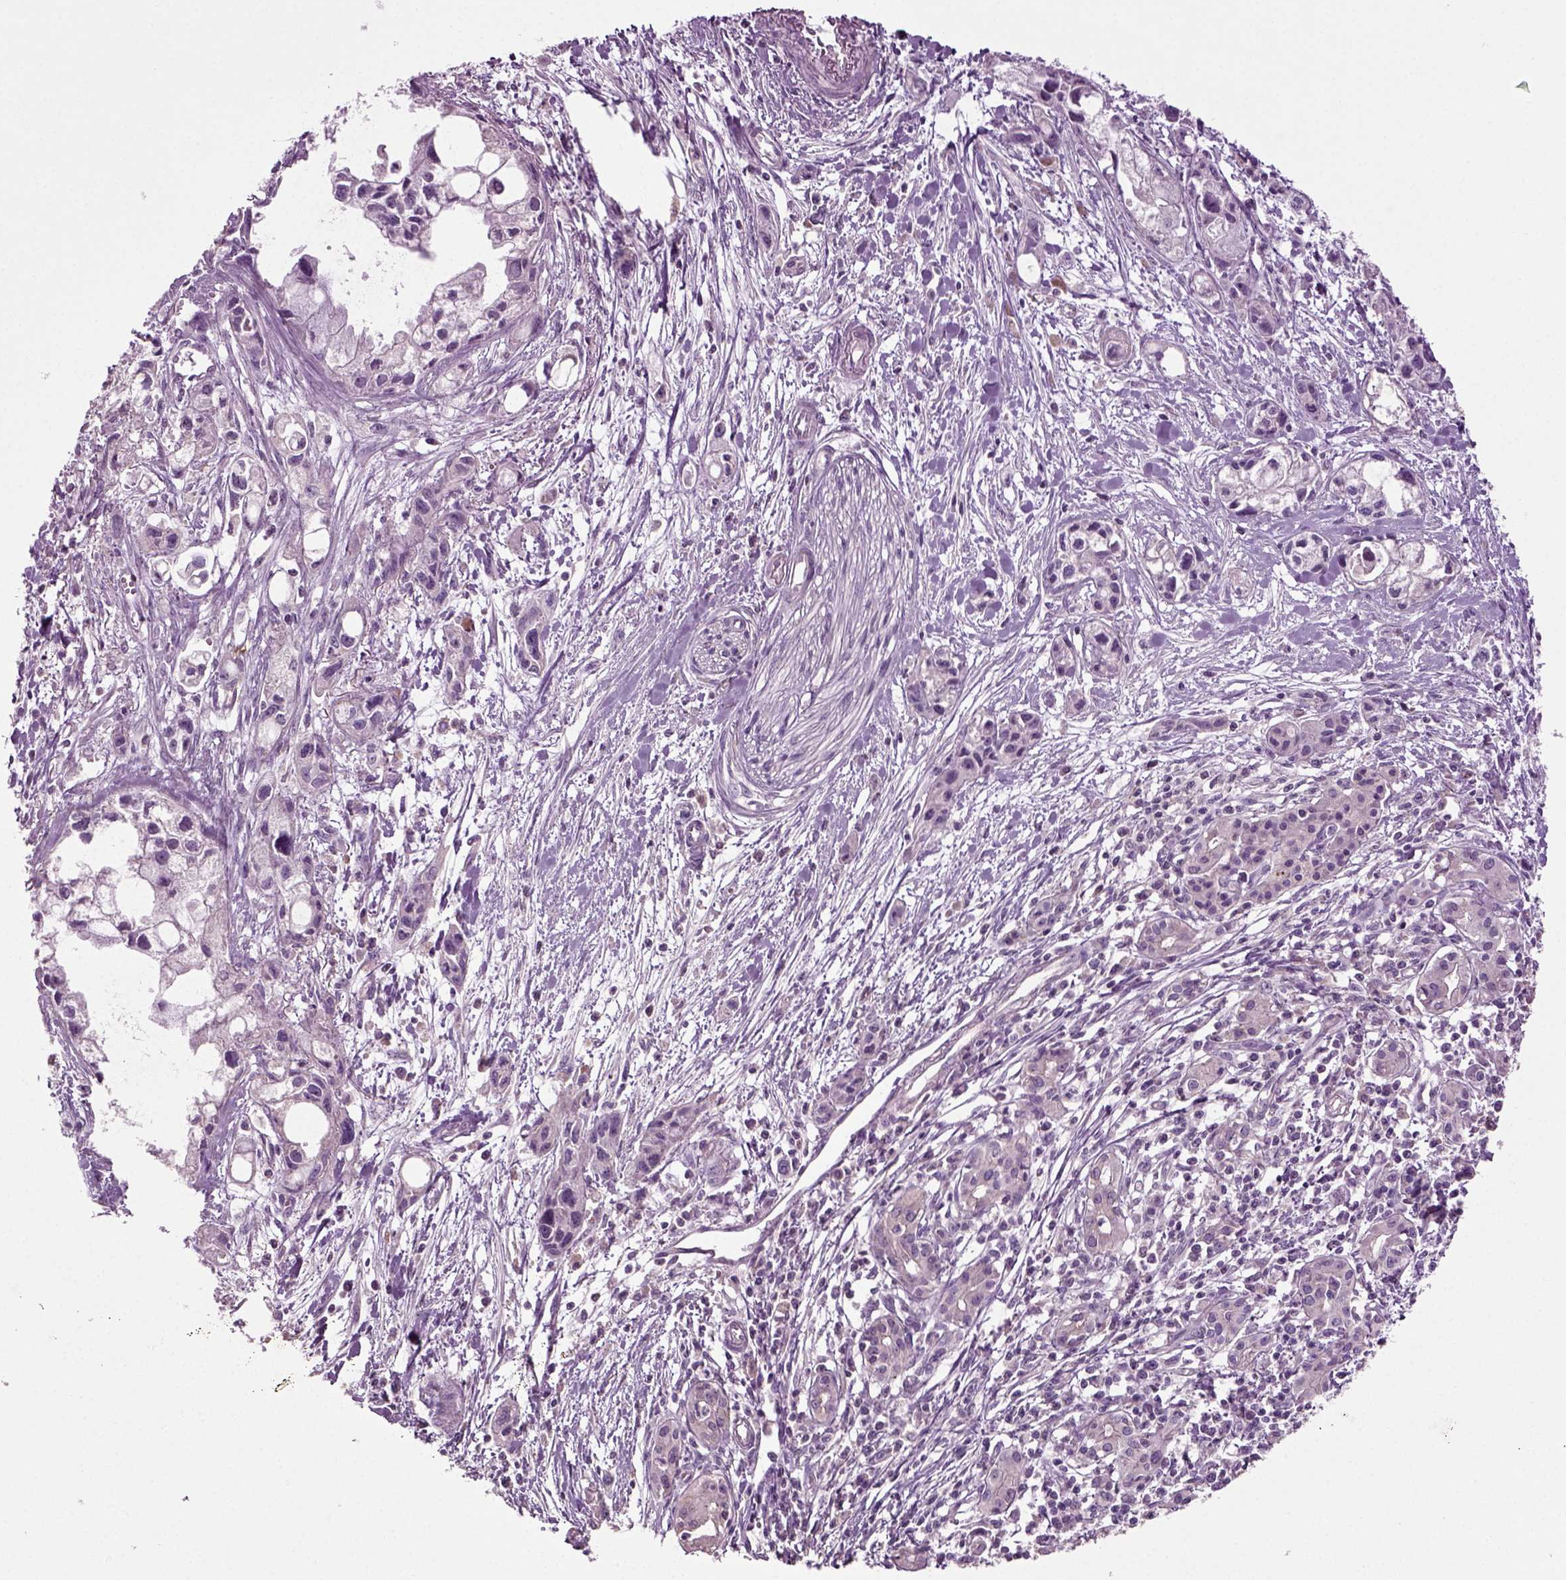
{"staining": {"intensity": "negative", "quantity": "none", "location": "none"}, "tissue": "pancreatic cancer", "cell_type": "Tumor cells", "image_type": "cancer", "snomed": [{"axis": "morphology", "description": "Adenocarcinoma, NOS"}, {"axis": "topography", "description": "Pancreas"}], "caption": "IHC photomicrograph of adenocarcinoma (pancreatic) stained for a protein (brown), which exhibits no positivity in tumor cells.", "gene": "DEFB118", "patient": {"sex": "female", "age": 61}}